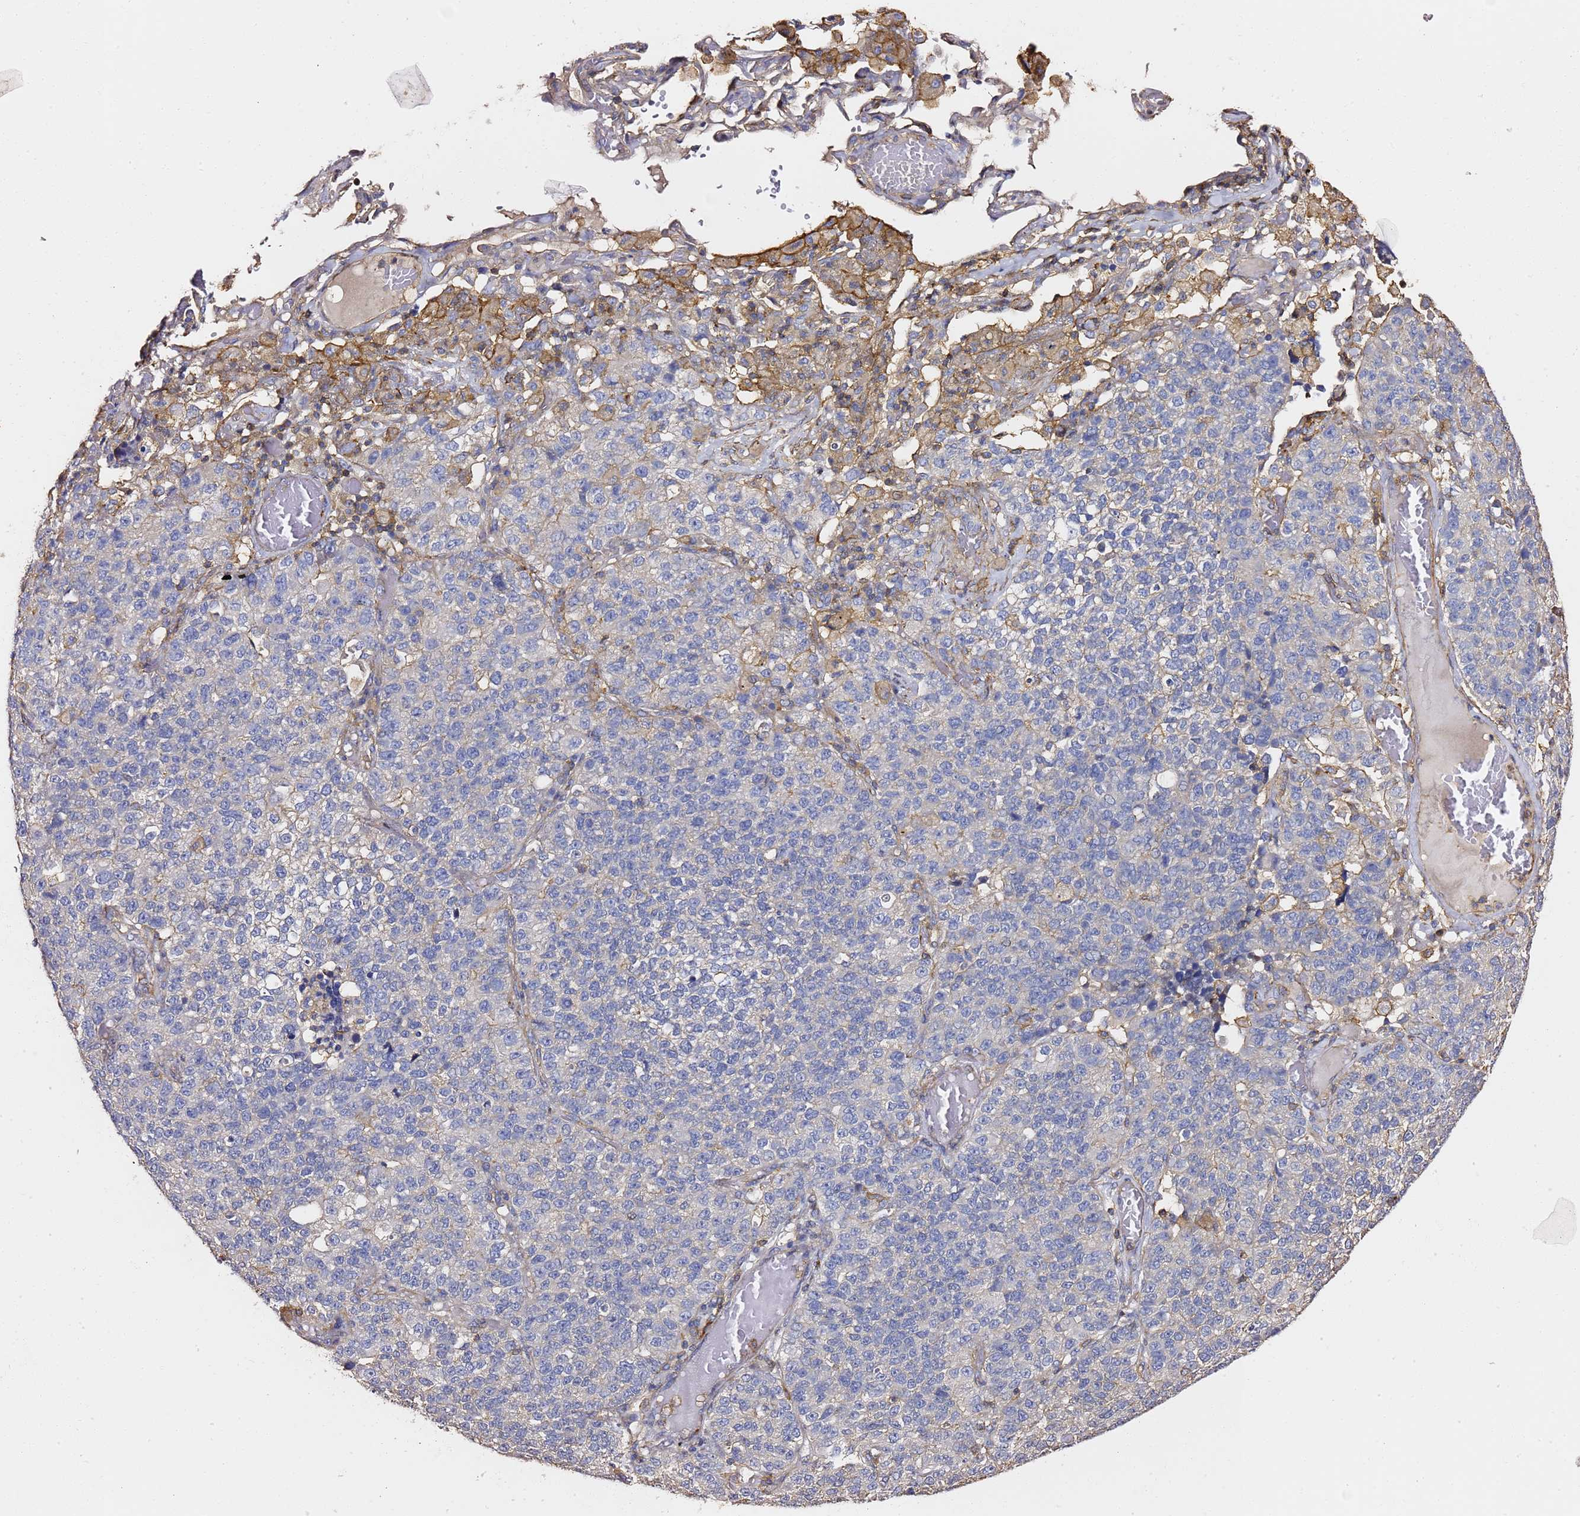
{"staining": {"intensity": "negative", "quantity": "none", "location": "none"}, "tissue": "lung cancer", "cell_type": "Tumor cells", "image_type": "cancer", "snomed": [{"axis": "morphology", "description": "Adenocarcinoma, NOS"}, {"axis": "topography", "description": "Lung"}], "caption": "Immunohistochemistry of lung cancer (adenocarcinoma) reveals no staining in tumor cells.", "gene": "ZFP36L2", "patient": {"sex": "male", "age": 49}}